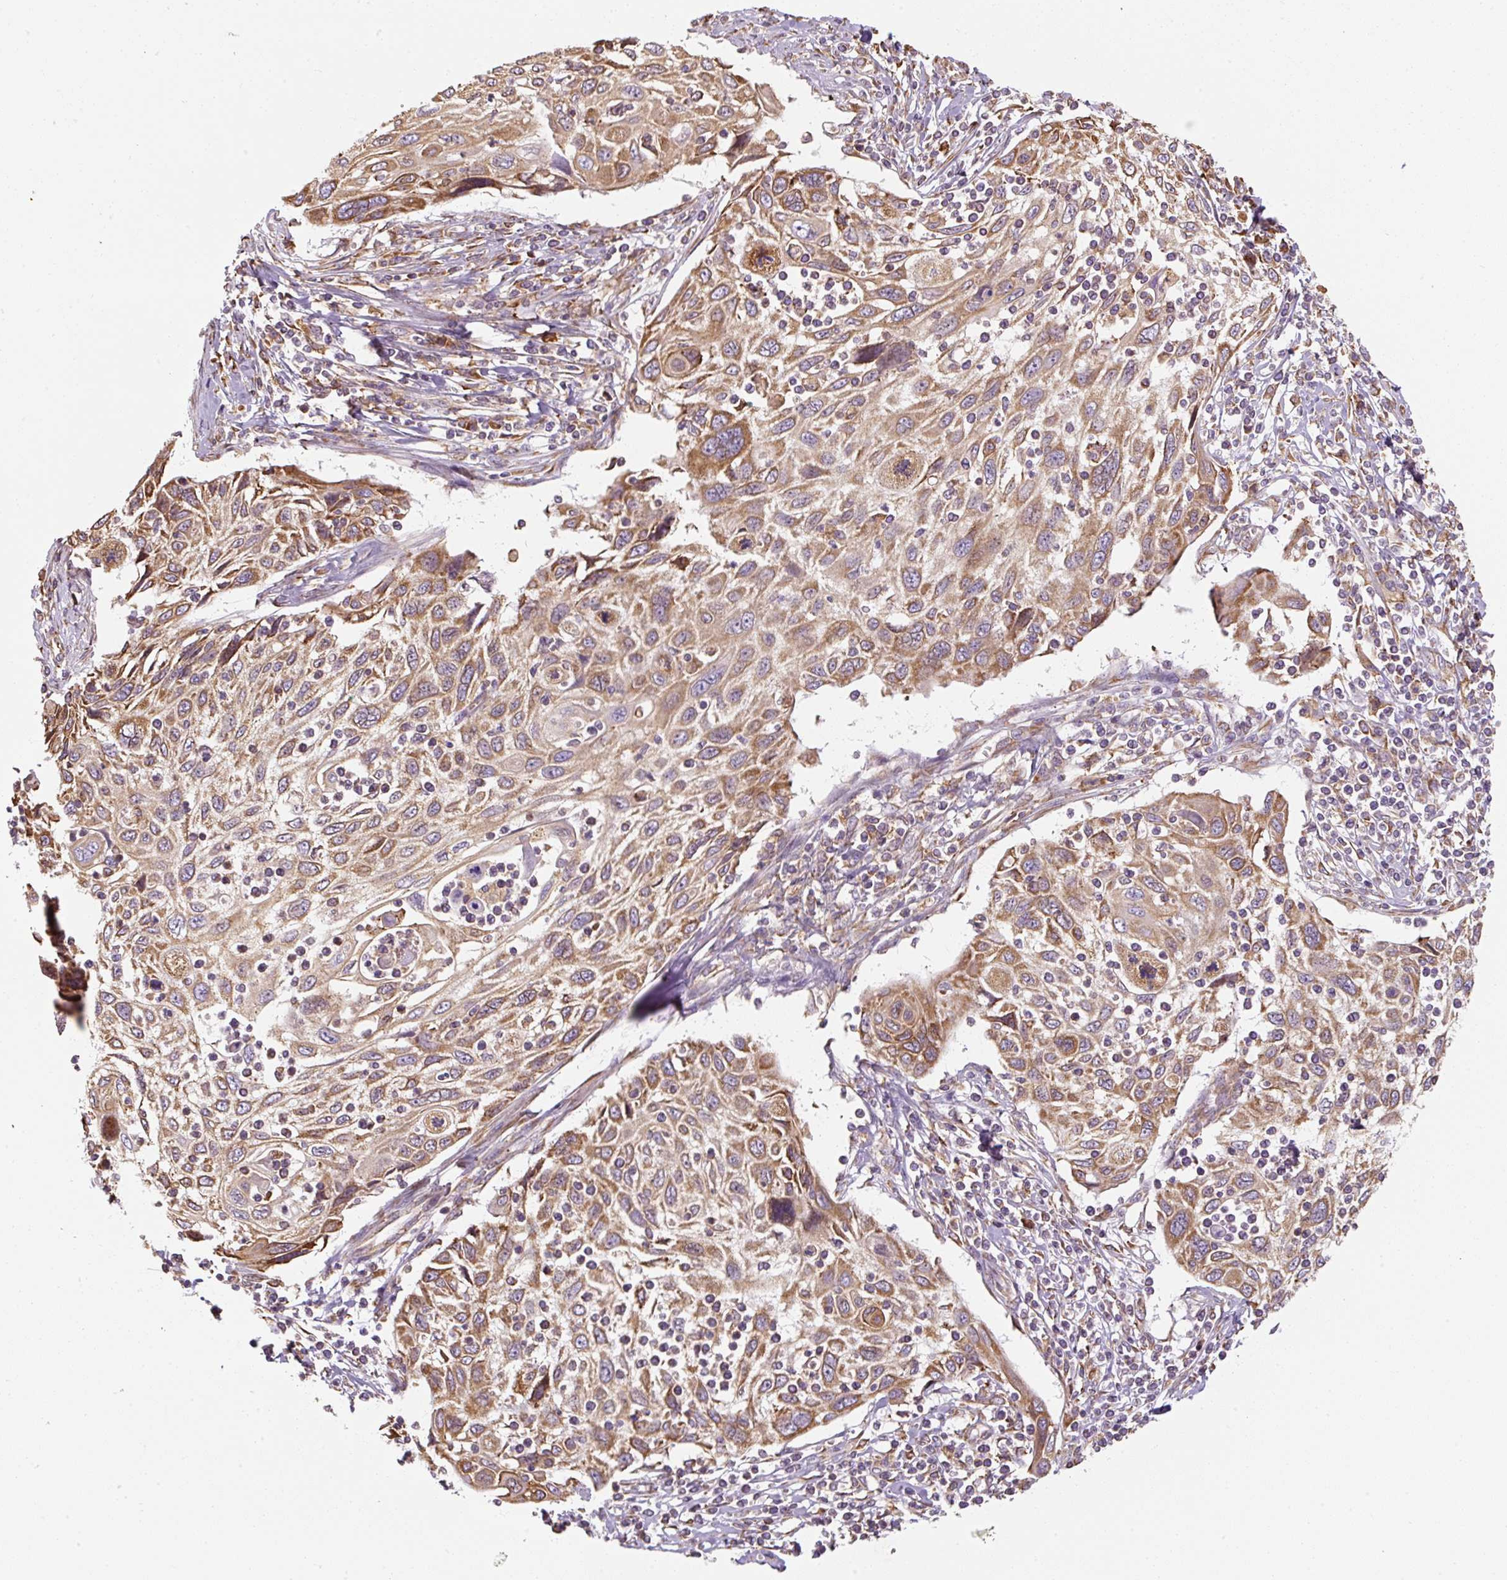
{"staining": {"intensity": "moderate", "quantity": ">75%", "location": "cytoplasmic/membranous"}, "tissue": "cervical cancer", "cell_type": "Tumor cells", "image_type": "cancer", "snomed": [{"axis": "morphology", "description": "Squamous cell carcinoma, NOS"}, {"axis": "topography", "description": "Cervix"}], "caption": "A histopathology image of cervical cancer stained for a protein shows moderate cytoplasmic/membranous brown staining in tumor cells.", "gene": "PRKCSH", "patient": {"sex": "female", "age": 70}}